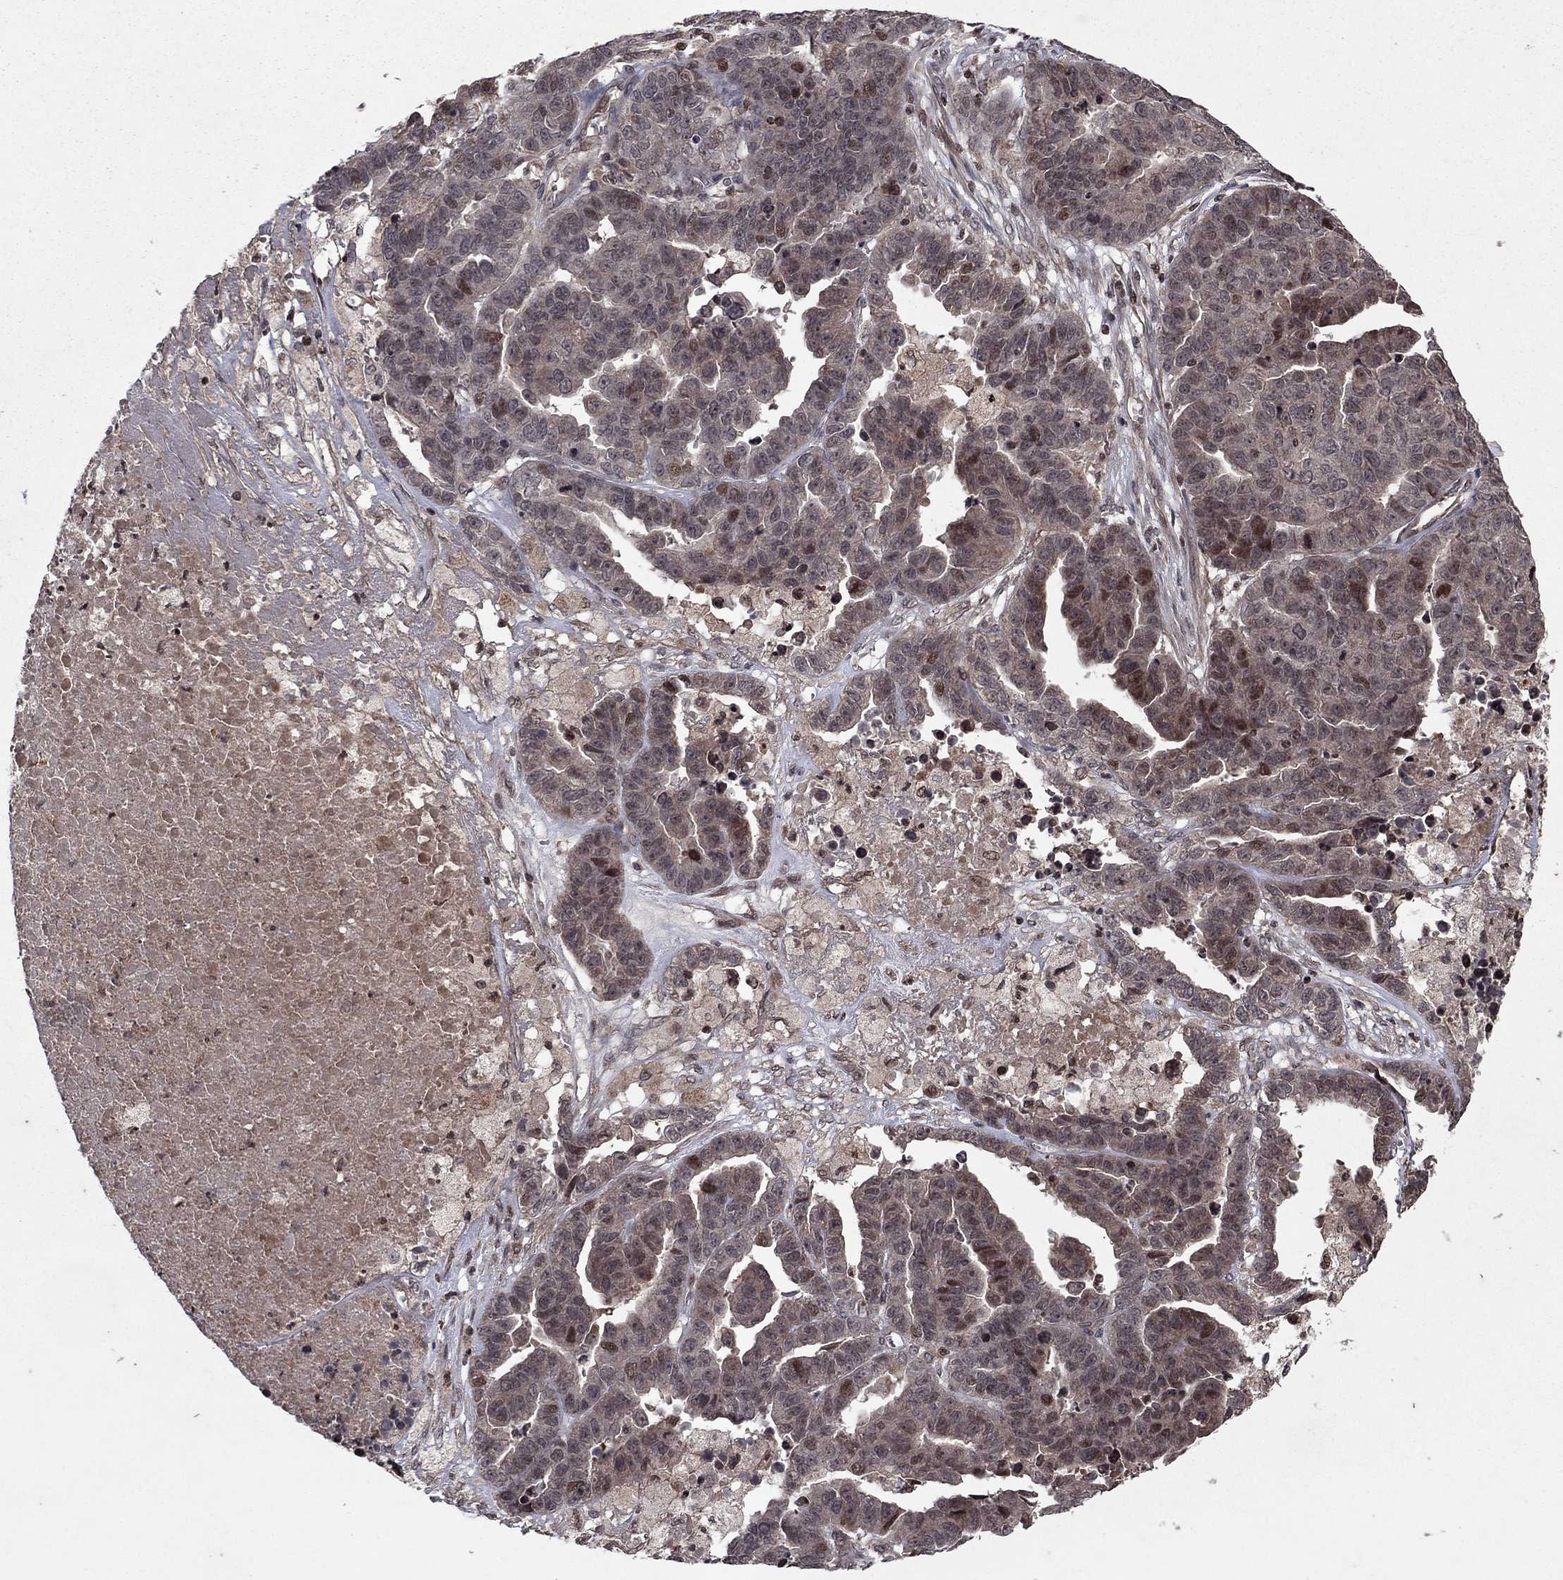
{"staining": {"intensity": "moderate", "quantity": "<25%", "location": "nuclear"}, "tissue": "ovarian cancer", "cell_type": "Tumor cells", "image_type": "cancer", "snomed": [{"axis": "morphology", "description": "Cystadenocarcinoma, serous, NOS"}, {"axis": "topography", "description": "Ovary"}], "caption": "The immunohistochemical stain labels moderate nuclear expression in tumor cells of ovarian serous cystadenocarcinoma tissue. The staining is performed using DAB (3,3'-diaminobenzidine) brown chromogen to label protein expression. The nuclei are counter-stained blue using hematoxylin.", "gene": "SORBS1", "patient": {"sex": "female", "age": 87}}